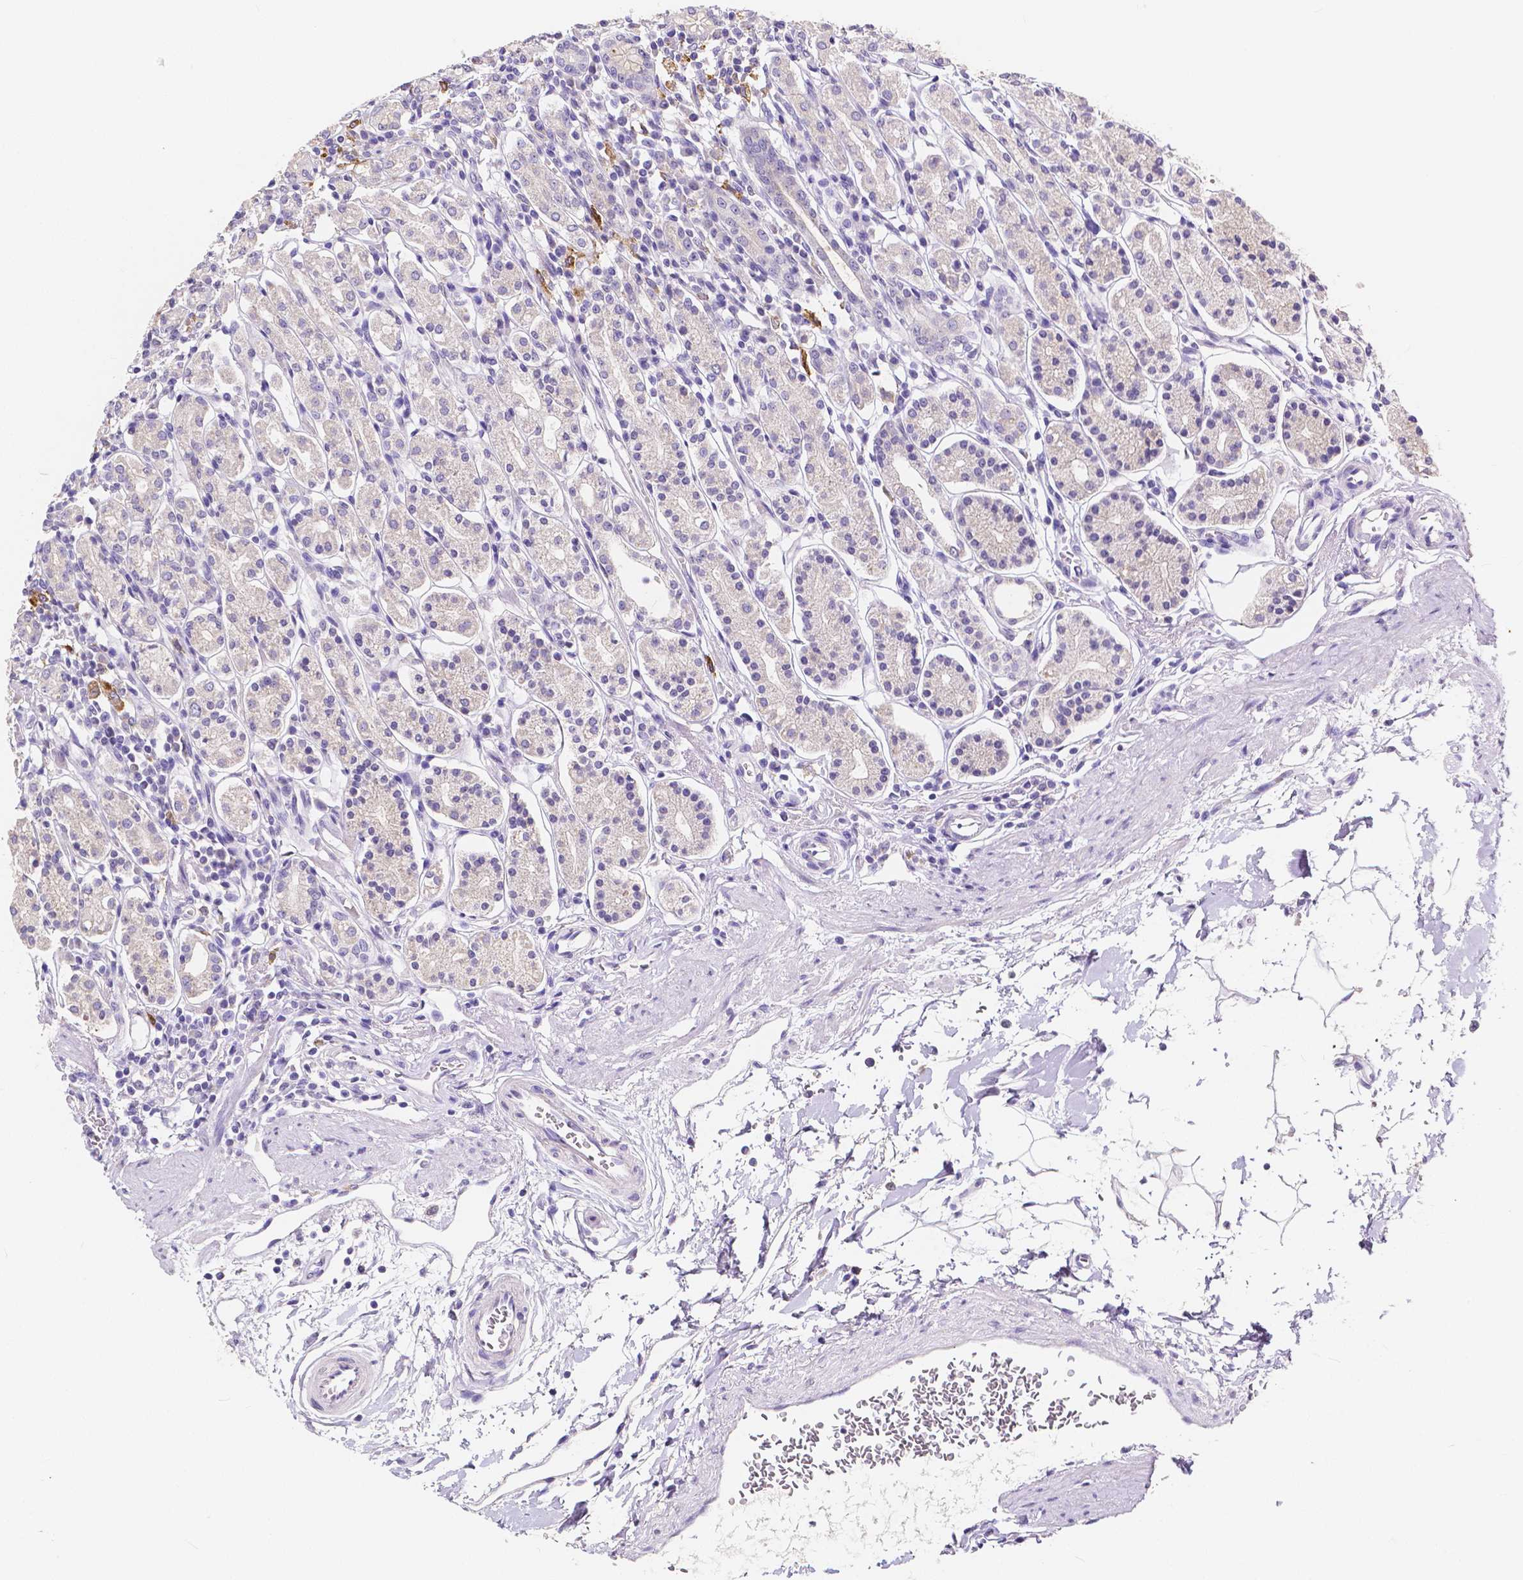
{"staining": {"intensity": "negative", "quantity": "none", "location": "none"}, "tissue": "stomach", "cell_type": "Glandular cells", "image_type": "normal", "snomed": [{"axis": "morphology", "description": "Normal tissue, NOS"}, {"axis": "topography", "description": "Stomach, upper"}, {"axis": "topography", "description": "Stomach"}], "caption": "The histopathology image demonstrates no staining of glandular cells in unremarkable stomach. Brightfield microscopy of IHC stained with DAB (brown) and hematoxylin (blue), captured at high magnification.", "gene": "ACP5", "patient": {"sex": "male", "age": 62}}